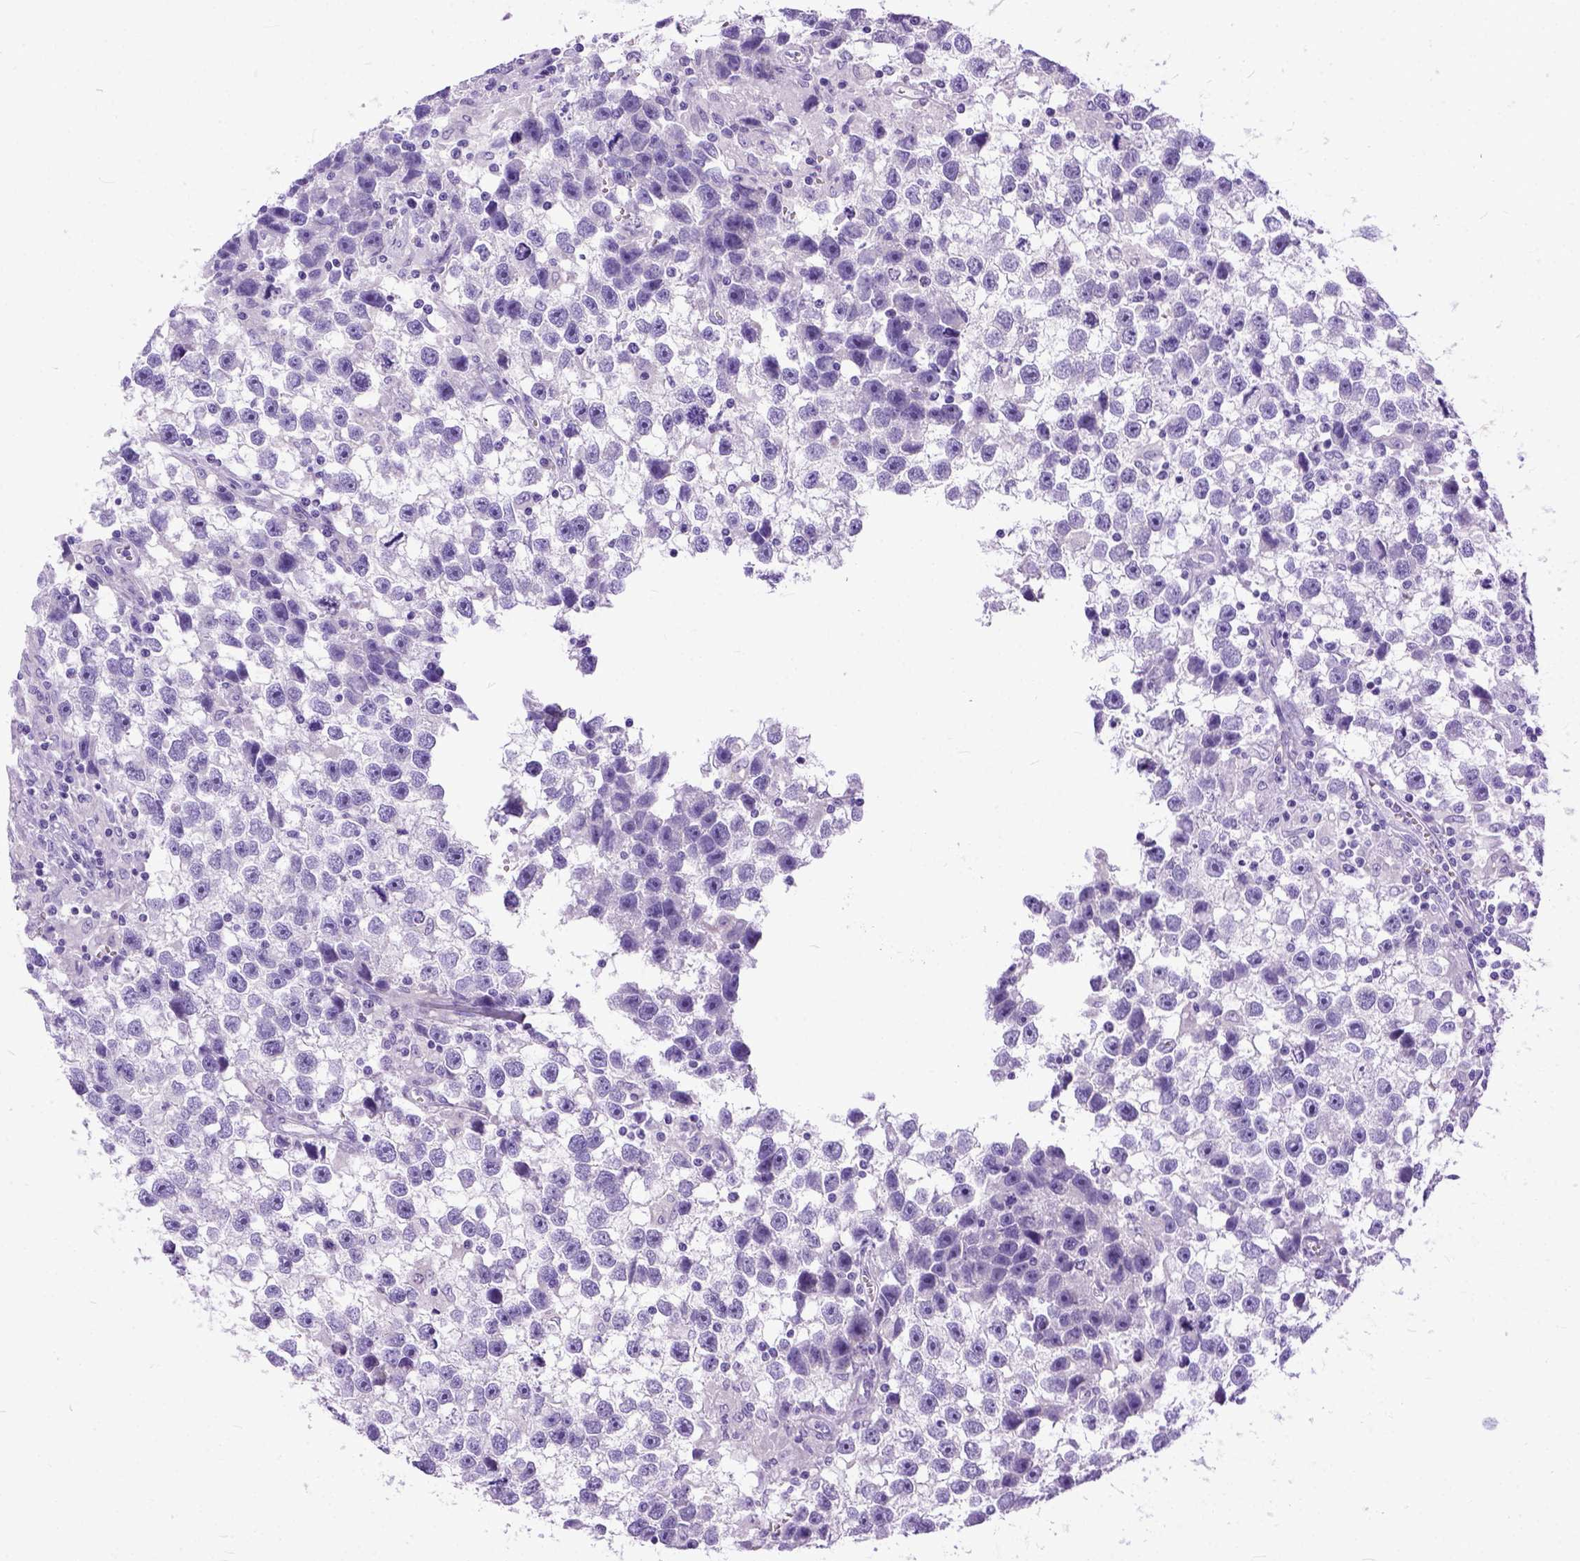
{"staining": {"intensity": "negative", "quantity": "none", "location": "none"}, "tissue": "testis cancer", "cell_type": "Tumor cells", "image_type": "cancer", "snomed": [{"axis": "morphology", "description": "Seminoma, NOS"}, {"axis": "topography", "description": "Testis"}], "caption": "Image shows no significant protein staining in tumor cells of testis seminoma.", "gene": "PPL", "patient": {"sex": "male", "age": 43}}